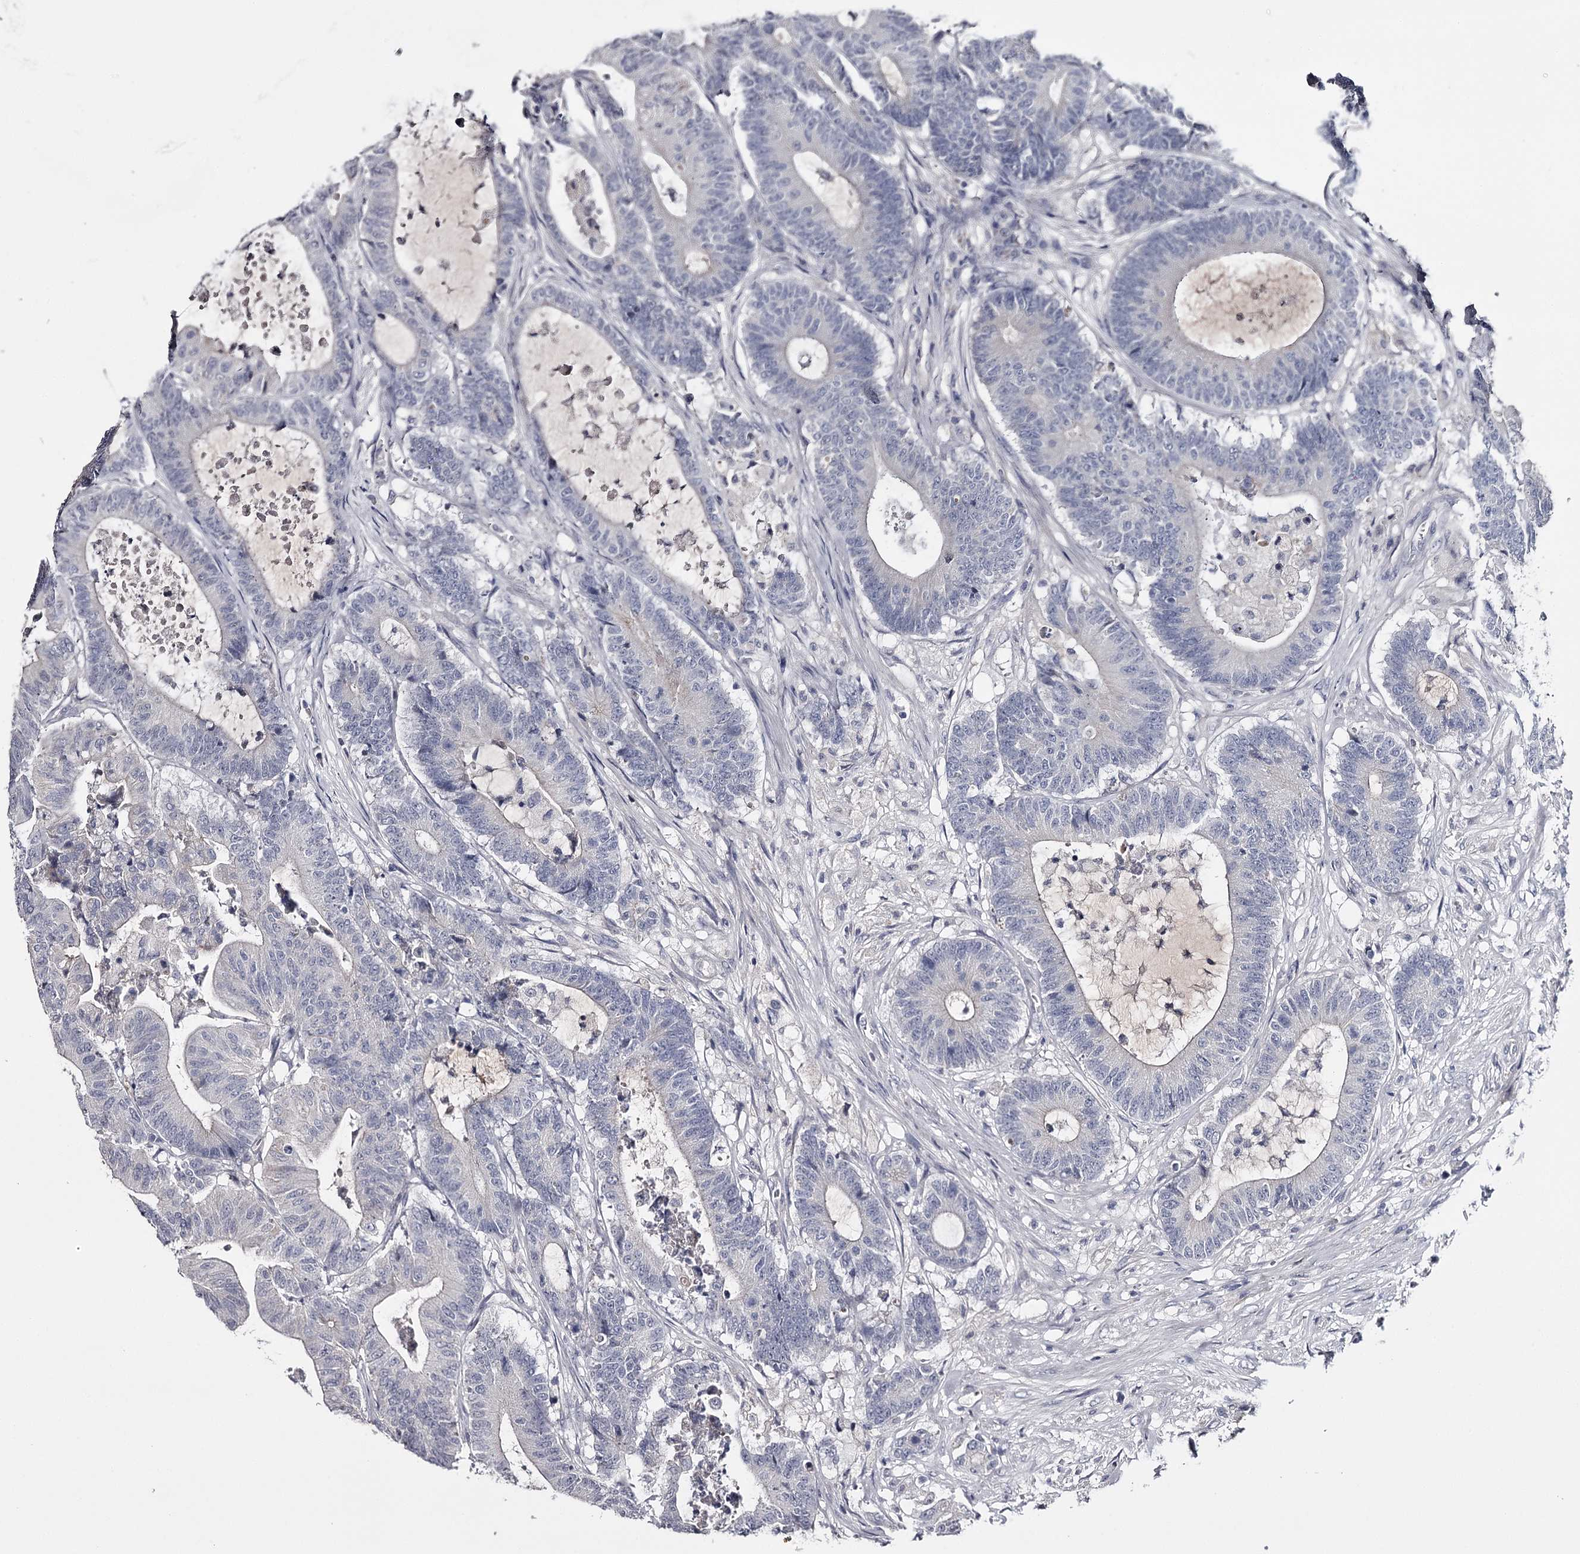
{"staining": {"intensity": "negative", "quantity": "none", "location": "none"}, "tissue": "colorectal cancer", "cell_type": "Tumor cells", "image_type": "cancer", "snomed": [{"axis": "morphology", "description": "Adenocarcinoma, NOS"}, {"axis": "topography", "description": "Colon"}], "caption": "DAB immunohistochemical staining of adenocarcinoma (colorectal) reveals no significant expression in tumor cells.", "gene": "FDXACB1", "patient": {"sex": "female", "age": 84}}